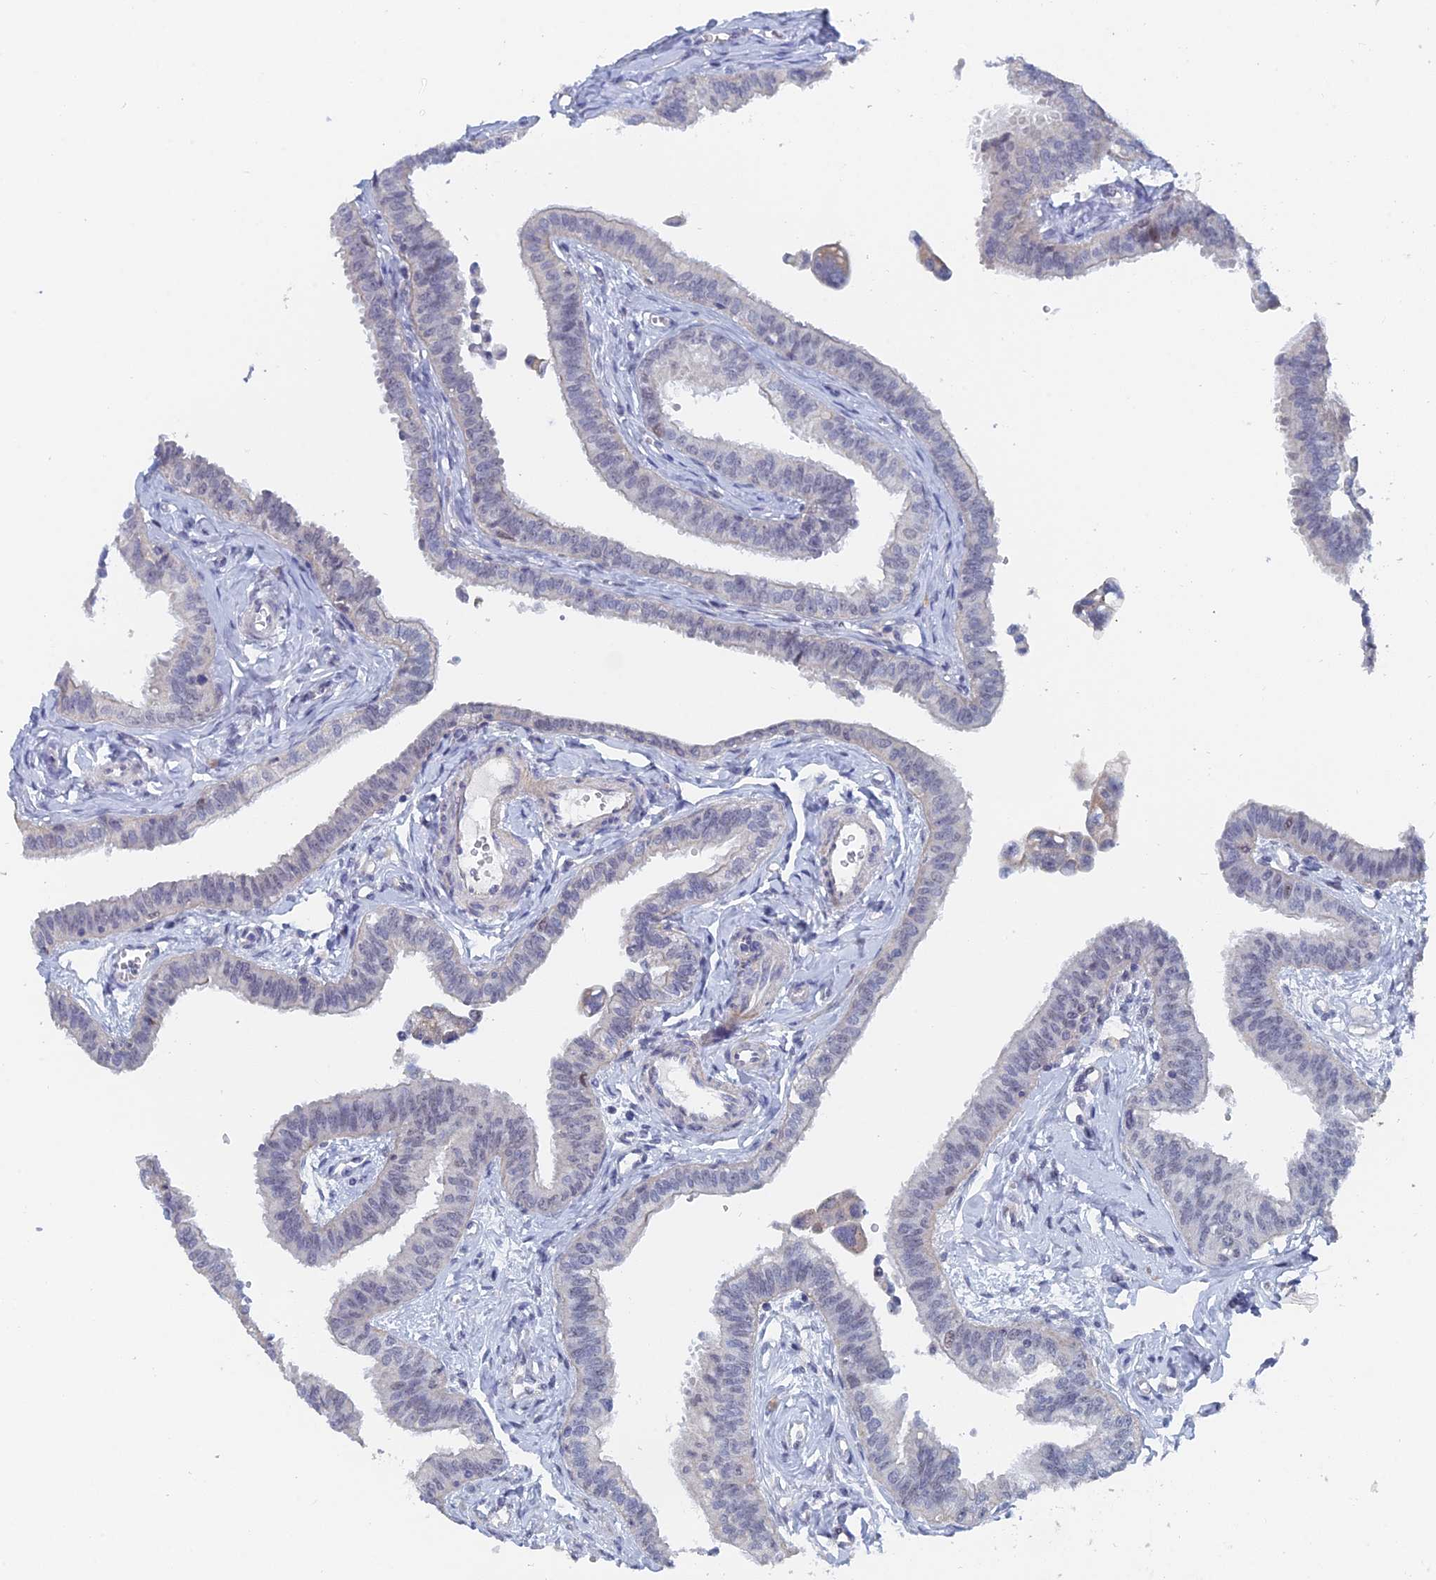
{"staining": {"intensity": "weak", "quantity": "<25%", "location": "cytoplasmic/membranous"}, "tissue": "fallopian tube", "cell_type": "Glandular cells", "image_type": "normal", "snomed": [{"axis": "morphology", "description": "Normal tissue, NOS"}, {"axis": "morphology", "description": "Carcinoma, NOS"}, {"axis": "topography", "description": "Fallopian tube"}, {"axis": "topography", "description": "Ovary"}], "caption": "The image shows no staining of glandular cells in normal fallopian tube. Brightfield microscopy of immunohistochemistry stained with DAB (3,3'-diaminobenzidine) (brown) and hematoxylin (blue), captured at high magnification.", "gene": "GMNC", "patient": {"sex": "female", "age": 59}}